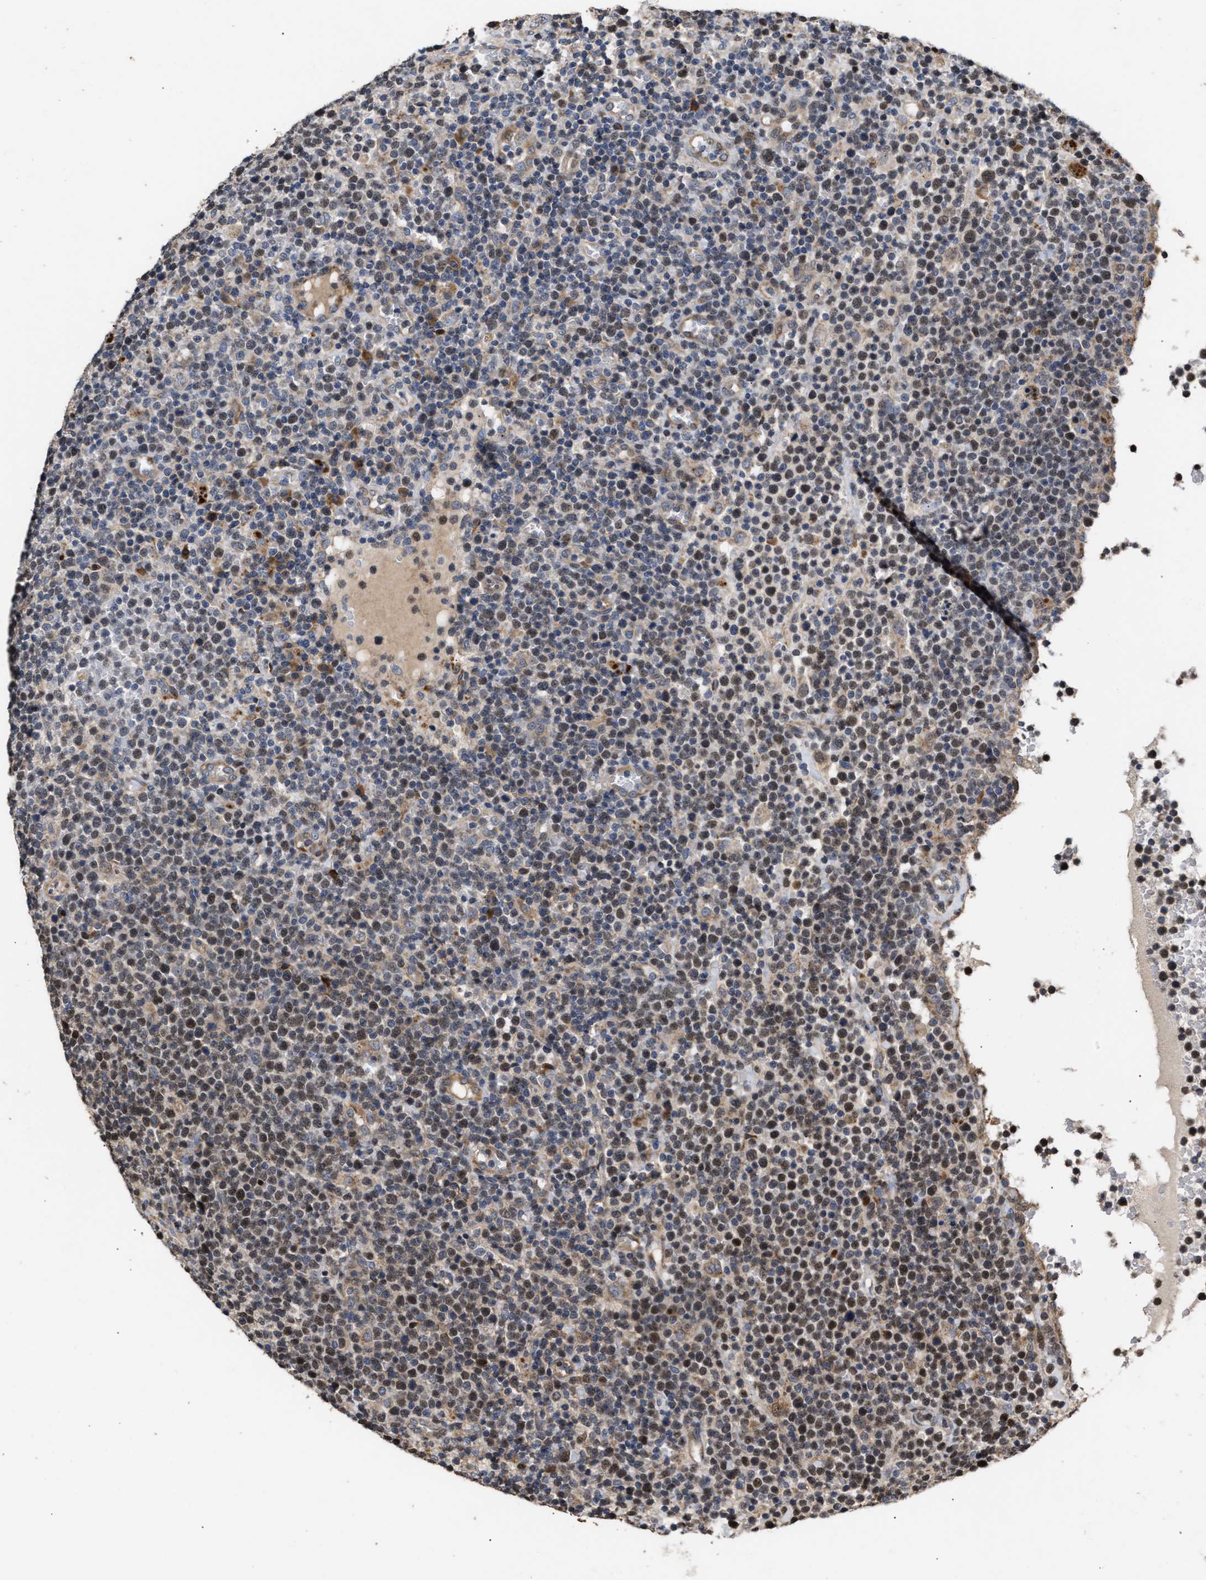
{"staining": {"intensity": "strong", "quantity": "<25%", "location": "cytoplasmic/membranous,nuclear"}, "tissue": "lymphoma", "cell_type": "Tumor cells", "image_type": "cancer", "snomed": [{"axis": "morphology", "description": "Malignant lymphoma, non-Hodgkin's type, High grade"}, {"axis": "topography", "description": "Lymph node"}], "caption": "Brown immunohistochemical staining in malignant lymphoma, non-Hodgkin's type (high-grade) reveals strong cytoplasmic/membranous and nuclear staining in about <25% of tumor cells. (DAB IHC, brown staining for protein, blue staining for nuclei).", "gene": "GOSR1", "patient": {"sex": "male", "age": 61}}